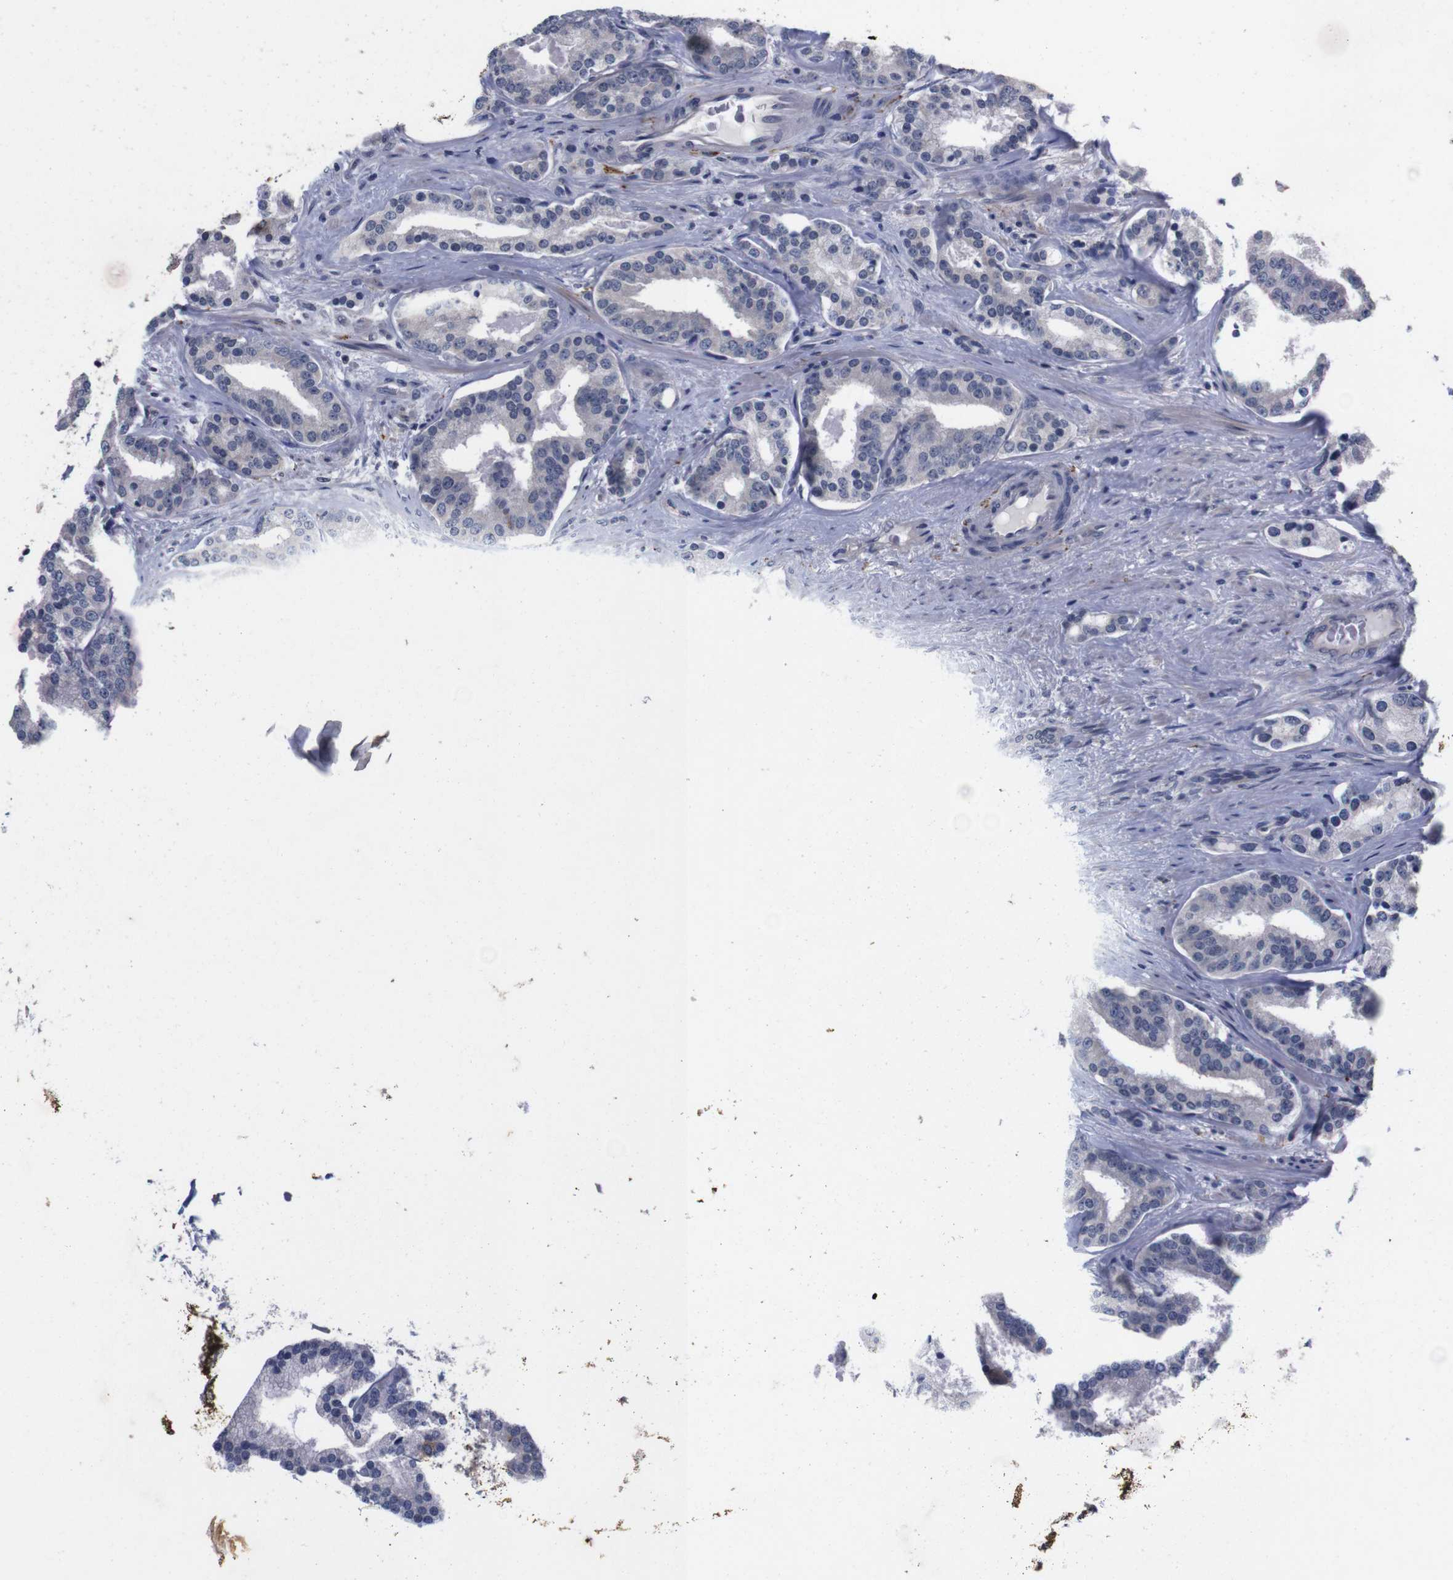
{"staining": {"intensity": "negative", "quantity": "none", "location": "none"}, "tissue": "prostate cancer", "cell_type": "Tumor cells", "image_type": "cancer", "snomed": [{"axis": "morphology", "description": "Adenocarcinoma, Low grade"}, {"axis": "topography", "description": "Prostate"}], "caption": "This is an immunohistochemistry (IHC) photomicrograph of prostate cancer. There is no staining in tumor cells.", "gene": "TNFRSF21", "patient": {"sex": "male", "age": 63}}